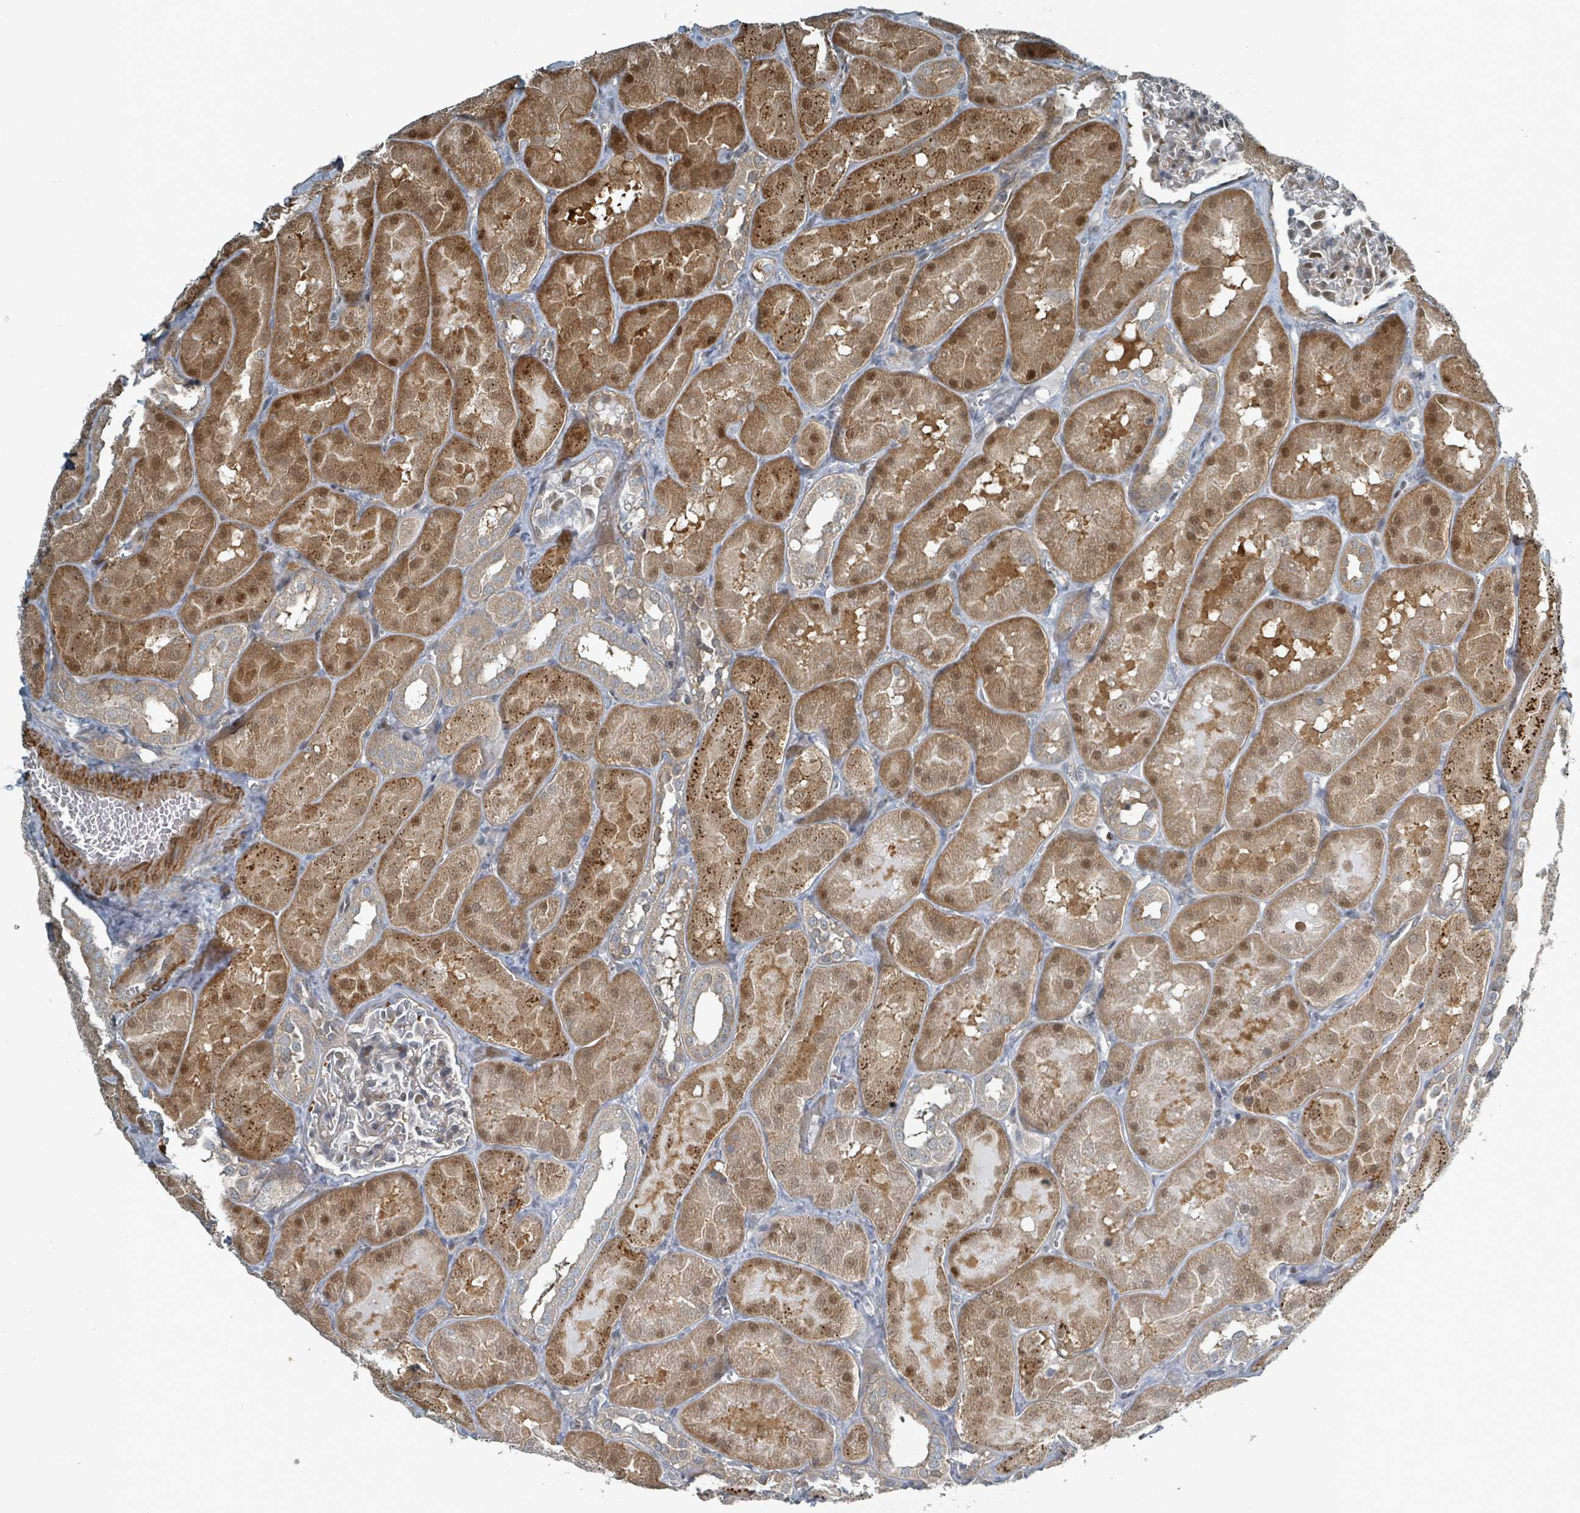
{"staining": {"intensity": "weak", "quantity": "<25%", "location": "cytoplasmic/membranous"}, "tissue": "kidney", "cell_type": "Cells in glomeruli", "image_type": "normal", "snomed": [{"axis": "morphology", "description": "Normal tissue, NOS"}, {"axis": "topography", "description": "Kidney"}, {"axis": "topography", "description": "Urinary bladder"}], "caption": "Photomicrograph shows no significant protein expression in cells in glomeruli of benign kidney.", "gene": "RHPN2", "patient": {"sex": "male", "age": 16}}